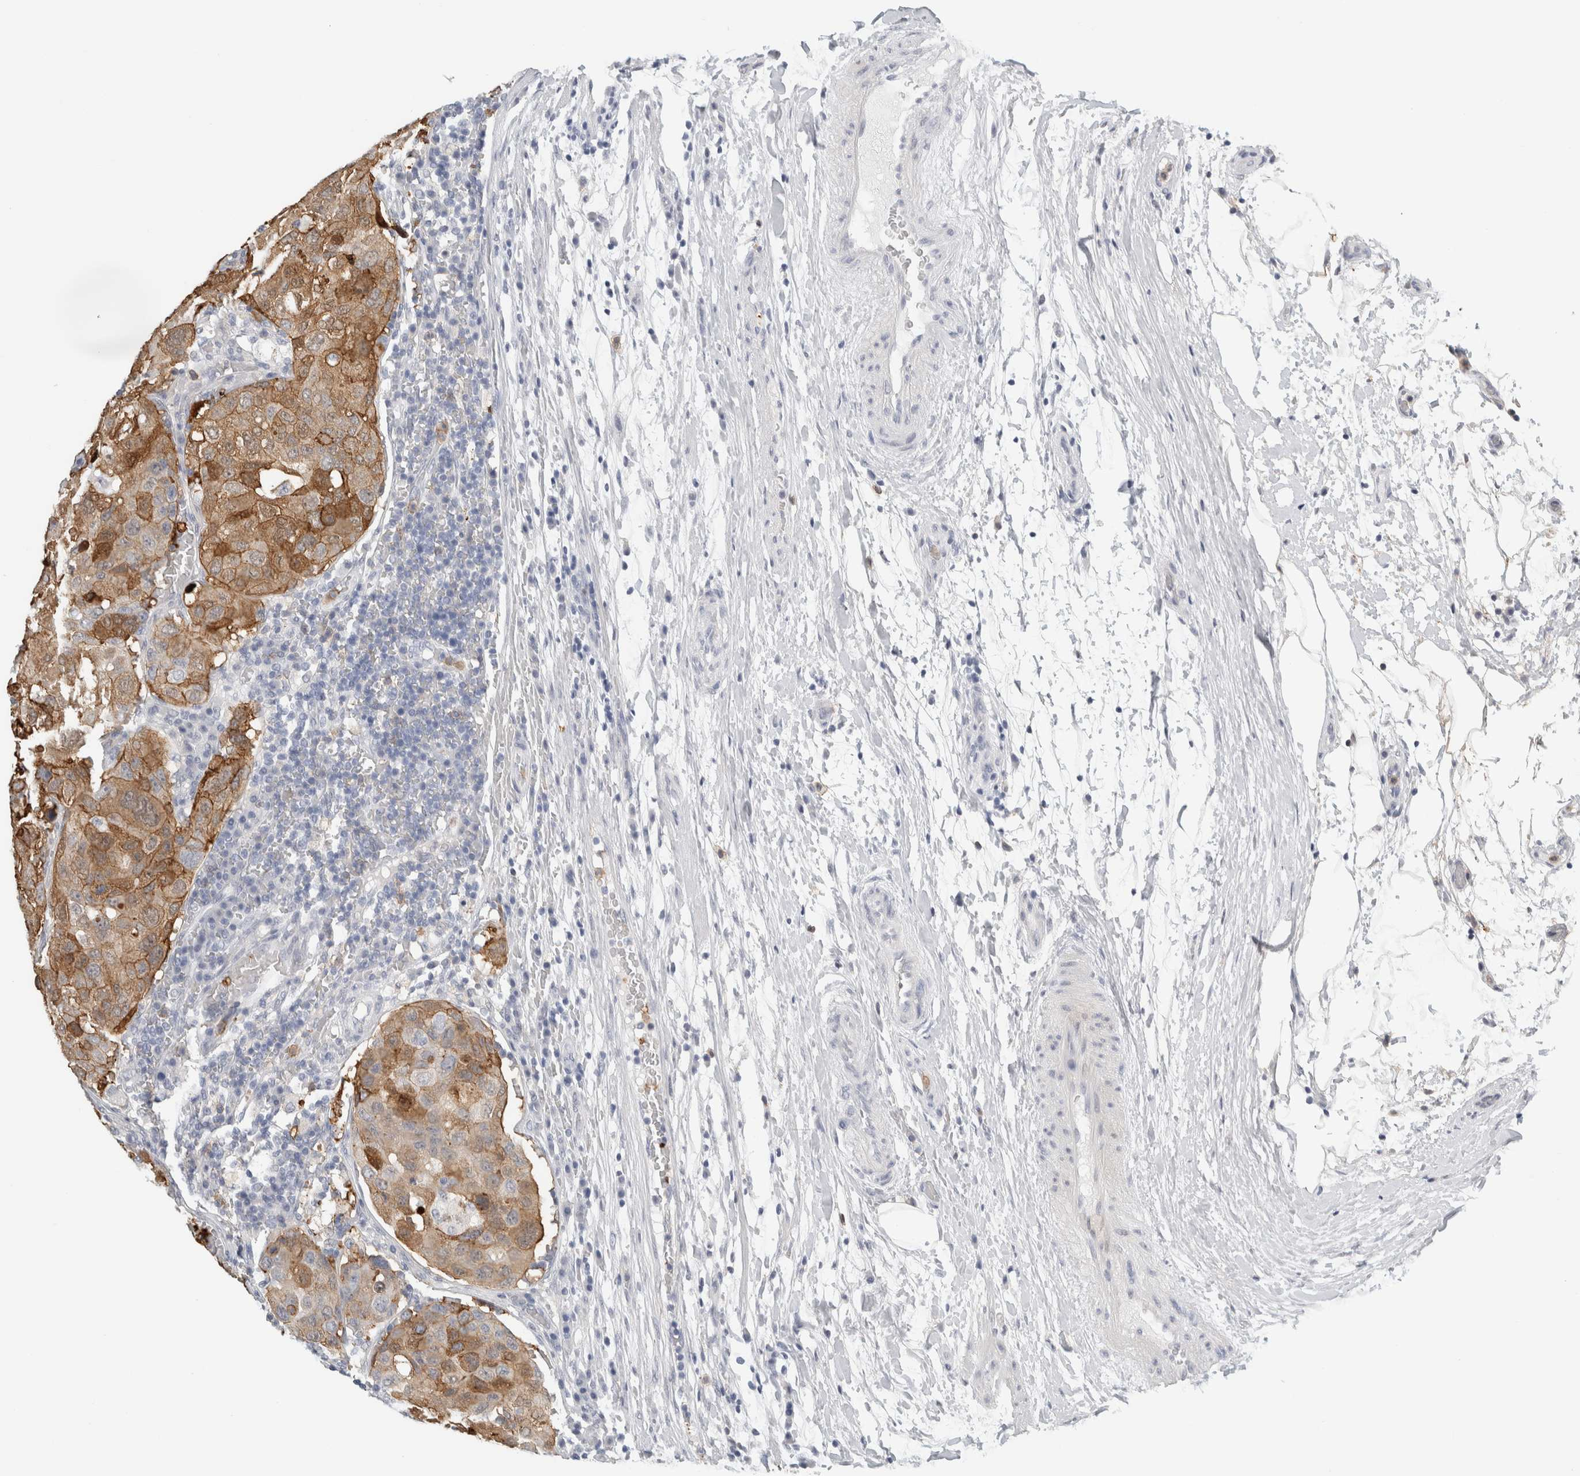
{"staining": {"intensity": "moderate", "quantity": ">75%", "location": "cytoplasmic/membranous"}, "tissue": "urothelial cancer", "cell_type": "Tumor cells", "image_type": "cancer", "snomed": [{"axis": "morphology", "description": "Urothelial carcinoma, High grade"}, {"axis": "topography", "description": "Lymph node"}, {"axis": "topography", "description": "Urinary bladder"}], "caption": "A brown stain labels moderate cytoplasmic/membranous staining of a protein in high-grade urothelial carcinoma tumor cells.", "gene": "P2RY2", "patient": {"sex": "male", "age": 51}}